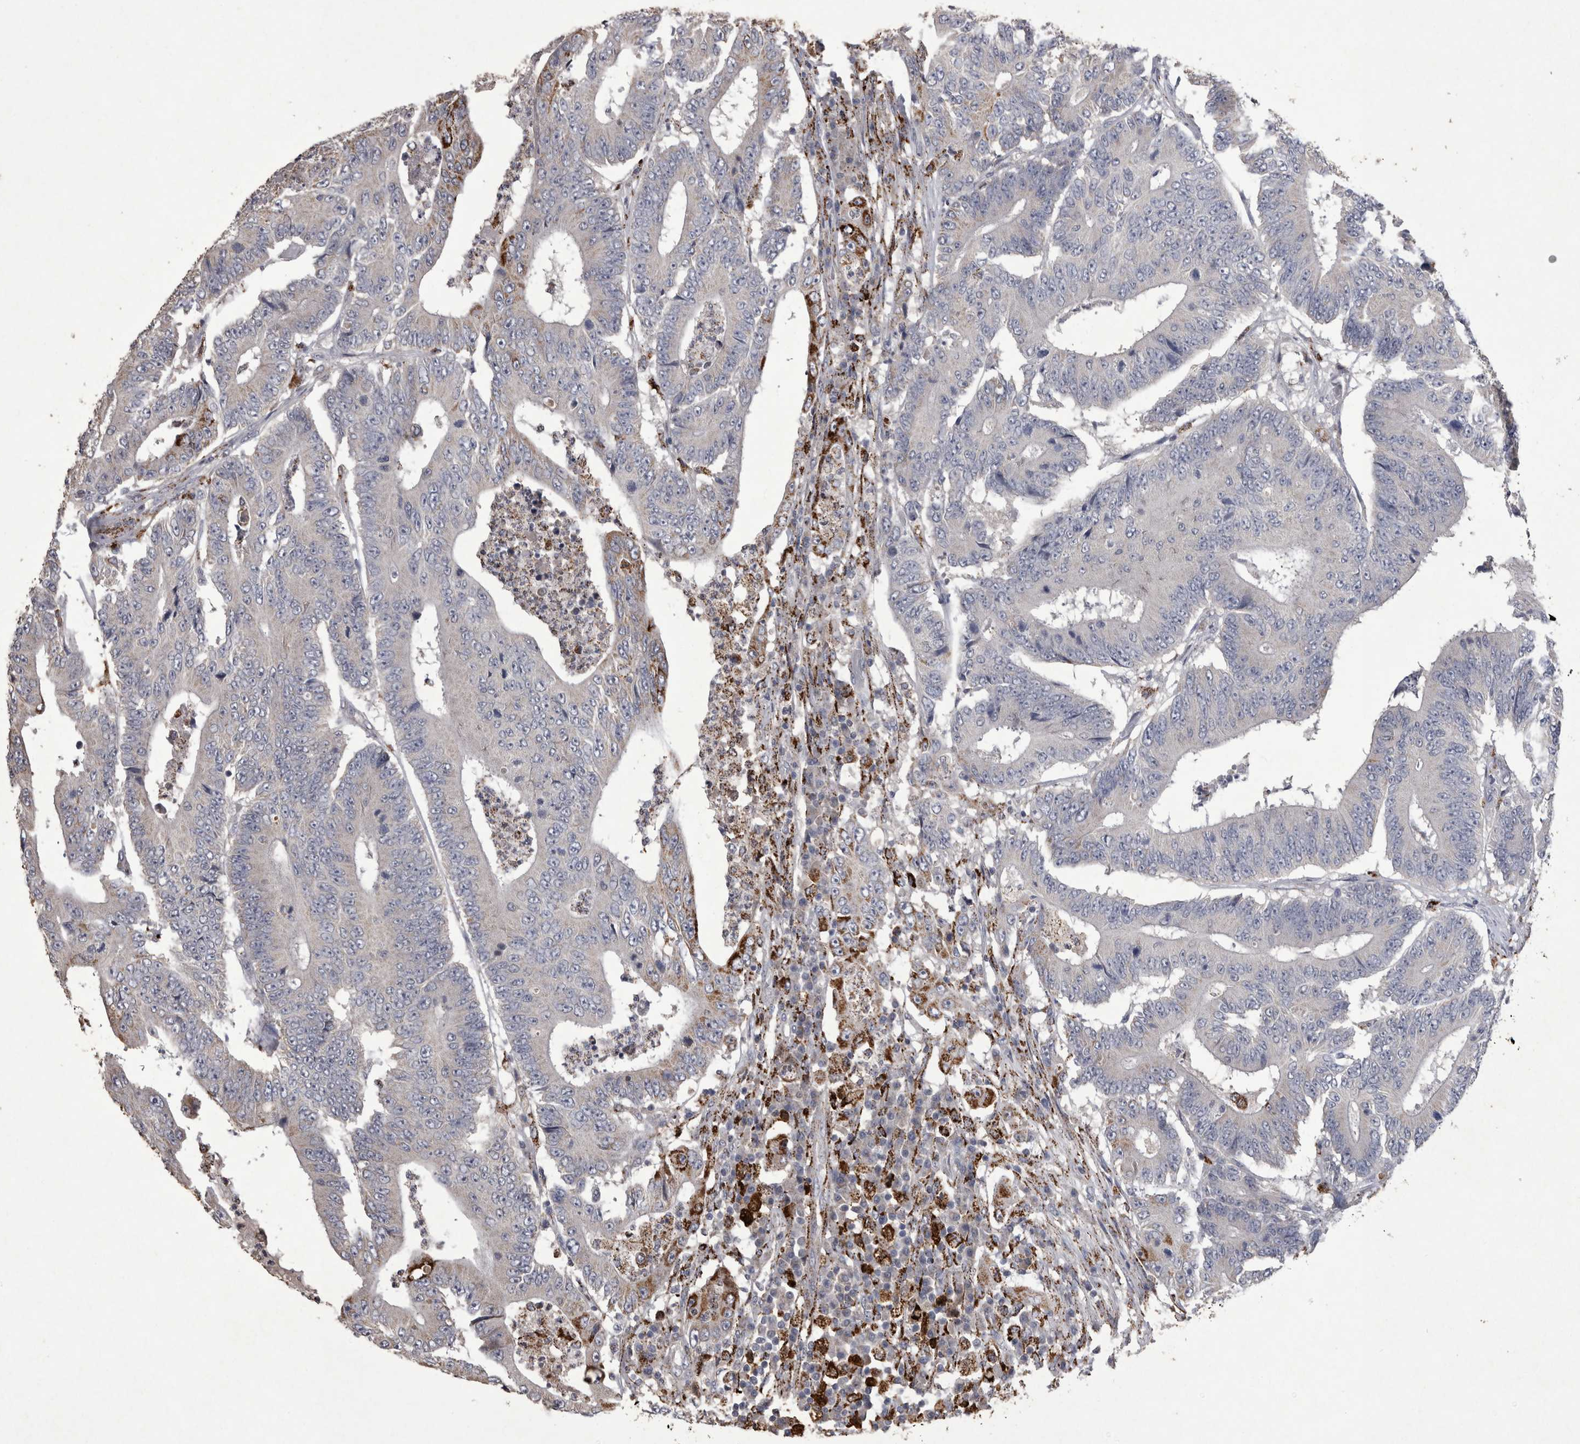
{"staining": {"intensity": "negative", "quantity": "none", "location": "none"}, "tissue": "colorectal cancer", "cell_type": "Tumor cells", "image_type": "cancer", "snomed": [{"axis": "morphology", "description": "Adenocarcinoma, NOS"}, {"axis": "topography", "description": "Colon"}], "caption": "DAB immunohistochemical staining of human colorectal adenocarcinoma reveals no significant positivity in tumor cells.", "gene": "DKK3", "patient": {"sex": "male", "age": 83}}